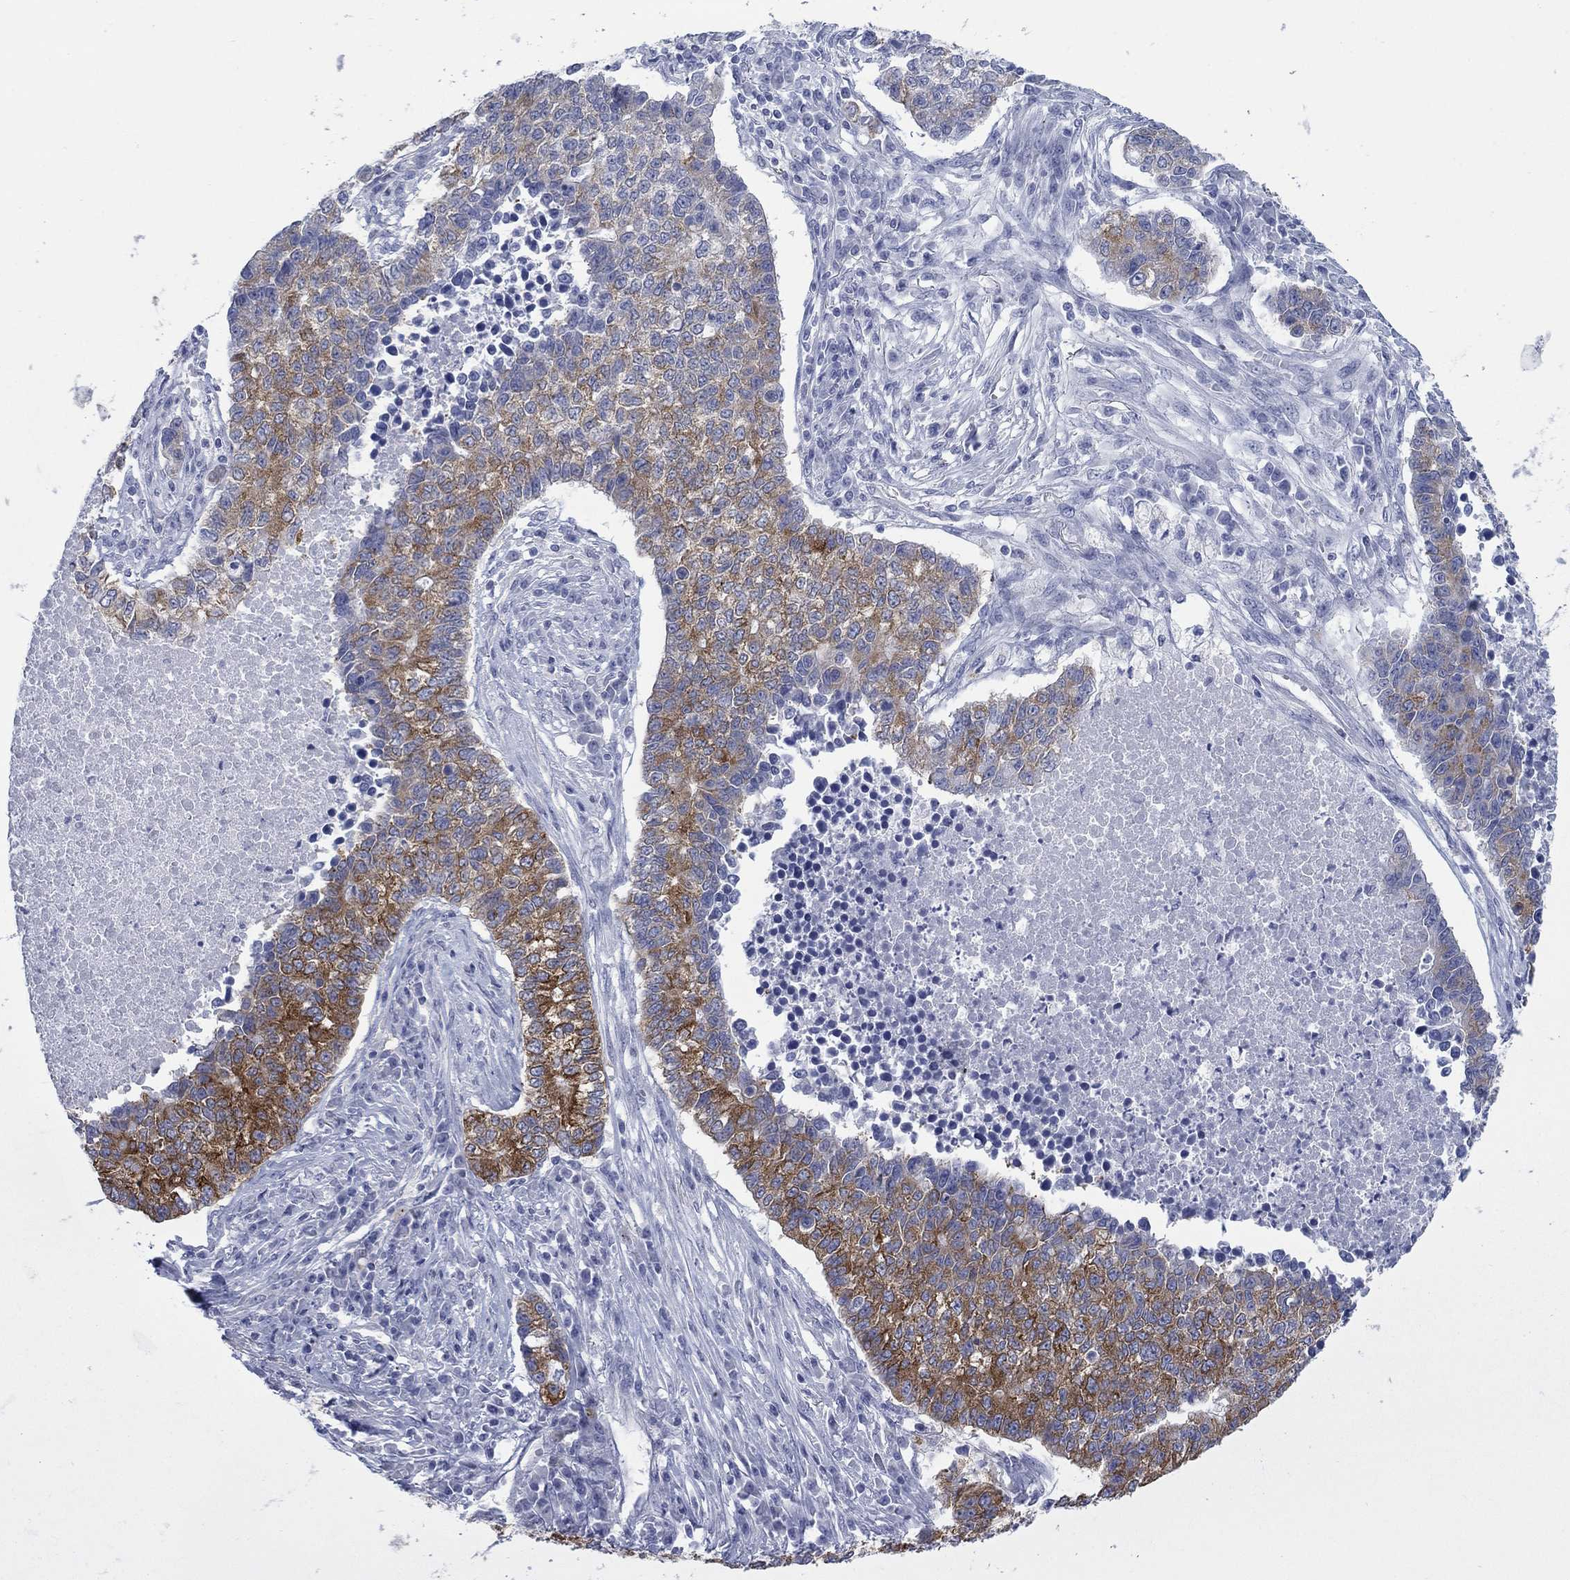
{"staining": {"intensity": "strong", "quantity": "25%-75%", "location": "cytoplasmic/membranous"}, "tissue": "lung cancer", "cell_type": "Tumor cells", "image_type": "cancer", "snomed": [{"axis": "morphology", "description": "Adenocarcinoma, NOS"}, {"axis": "topography", "description": "Lung"}], "caption": "High-power microscopy captured an immunohistochemistry photomicrograph of lung cancer (adenocarcinoma), revealing strong cytoplasmic/membranous expression in about 25%-75% of tumor cells.", "gene": "IGF2BP3", "patient": {"sex": "male", "age": 57}}